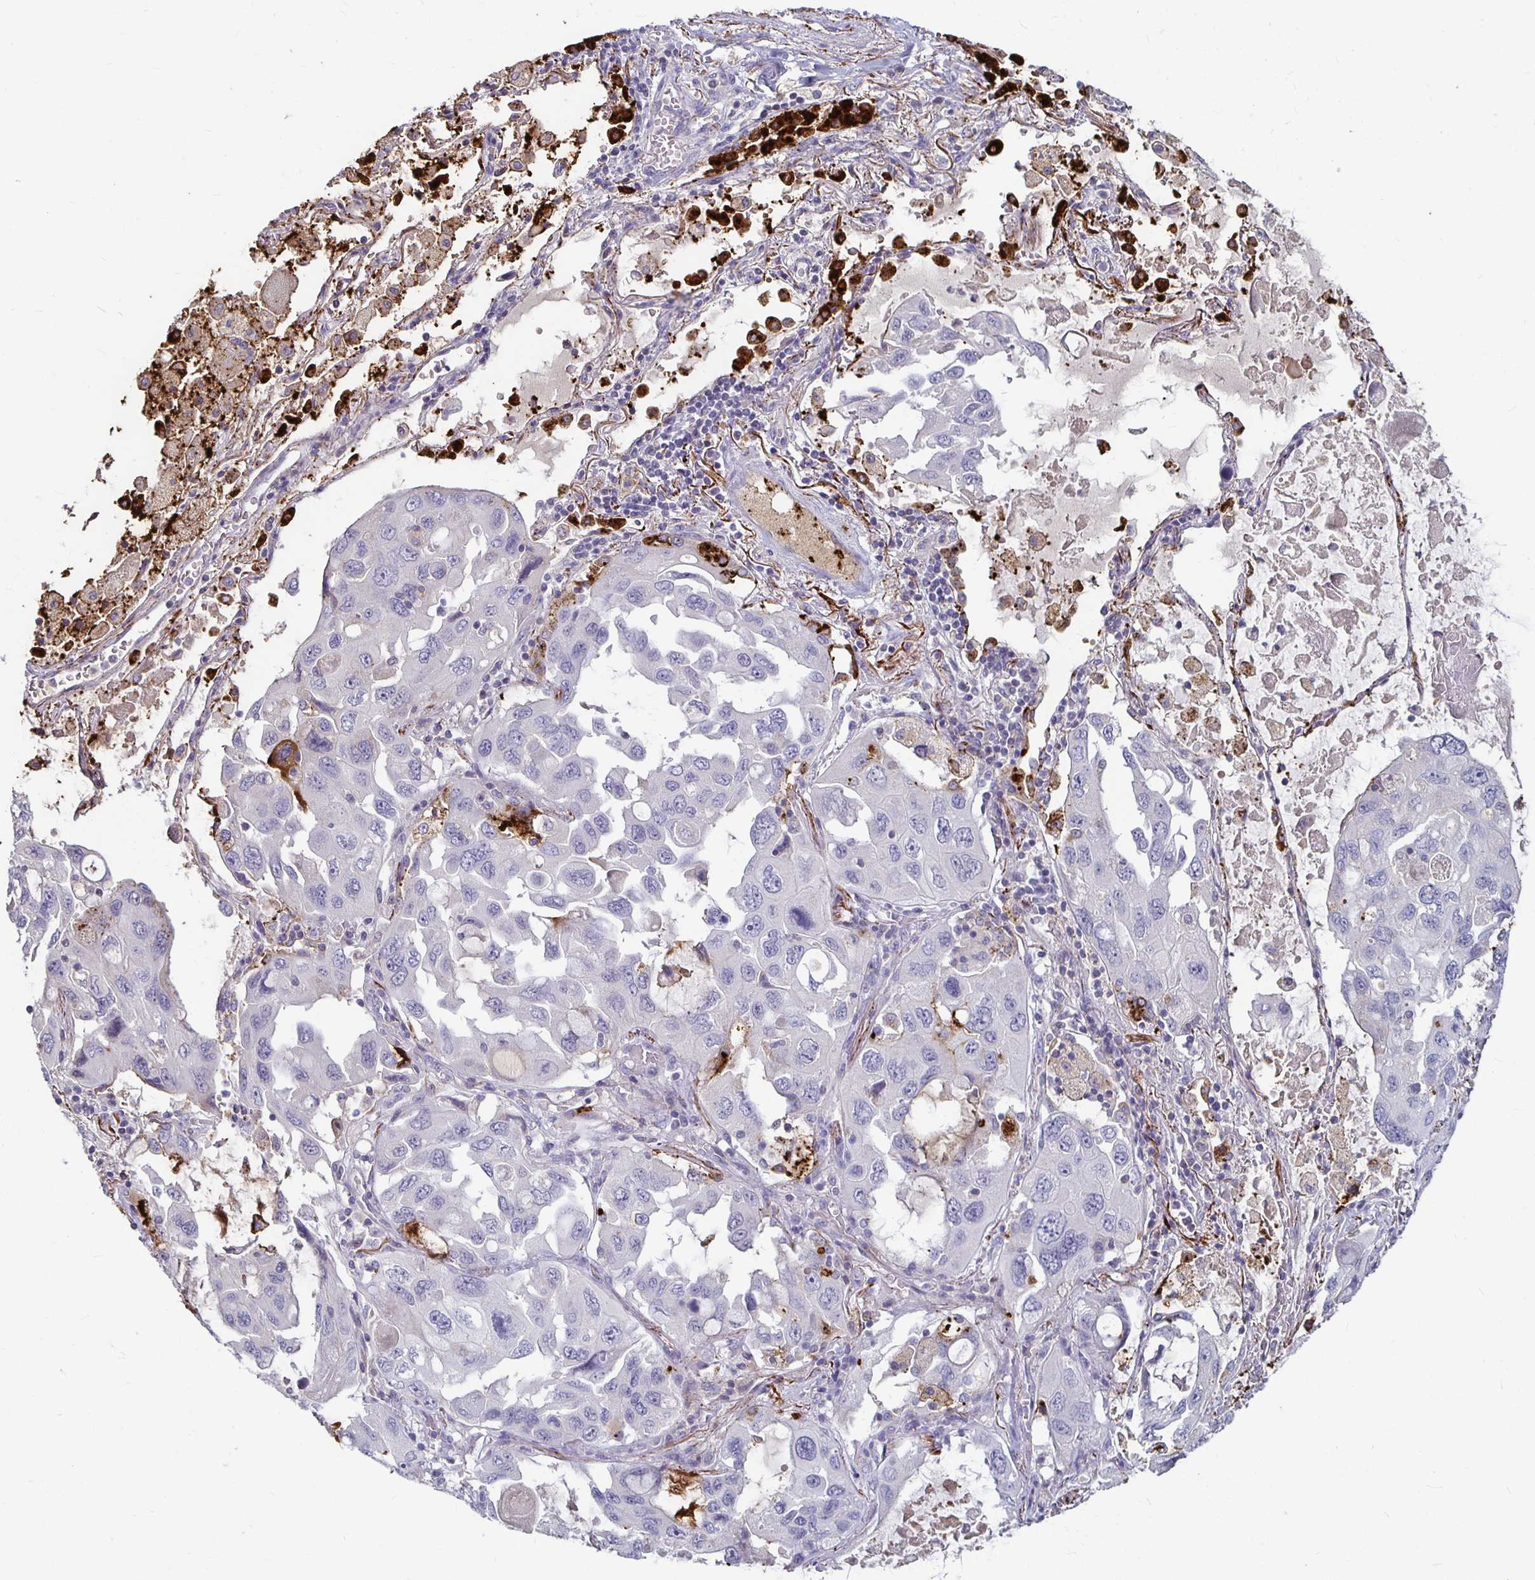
{"staining": {"intensity": "negative", "quantity": "none", "location": "none"}, "tissue": "lung cancer", "cell_type": "Tumor cells", "image_type": "cancer", "snomed": [{"axis": "morphology", "description": "Squamous cell carcinoma, NOS"}, {"axis": "topography", "description": "Lung"}], "caption": "This is an IHC photomicrograph of squamous cell carcinoma (lung). There is no staining in tumor cells.", "gene": "RNF144B", "patient": {"sex": "female", "age": 73}}